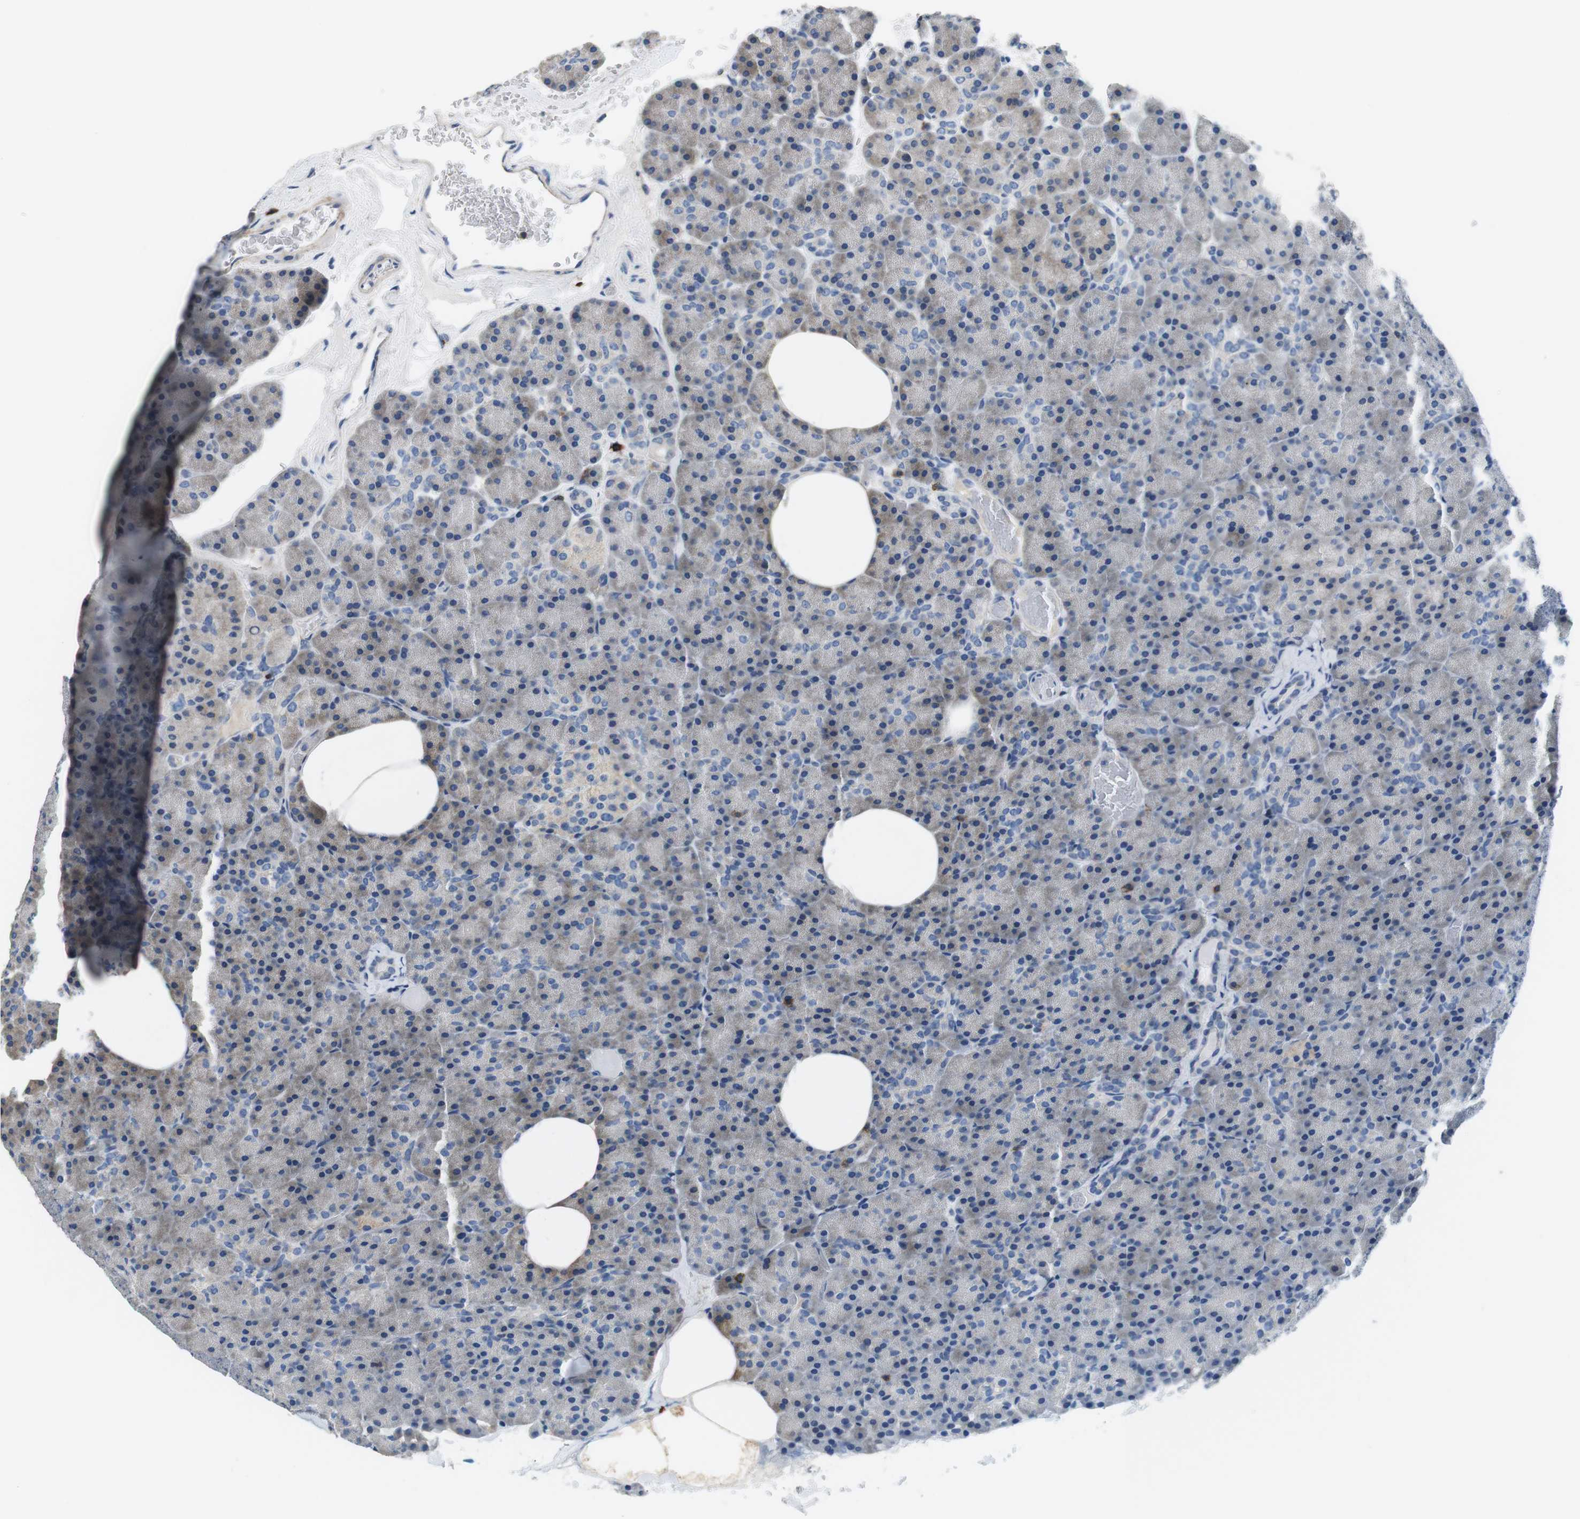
{"staining": {"intensity": "negative", "quantity": "none", "location": "none"}, "tissue": "pancreas", "cell_type": "Exocrine glandular cells", "image_type": "normal", "snomed": [{"axis": "morphology", "description": "Normal tissue, NOS"}, {"axis": "topography", "description": "Pancreas"}], "caption": "Immunohistochemistry photomicrograph of normal pancreas stained for a protein (brown), which shows no staining in exocrine glandular cells.", "gene": "CD6", "patient": {"sex": "female", "age": 35}}